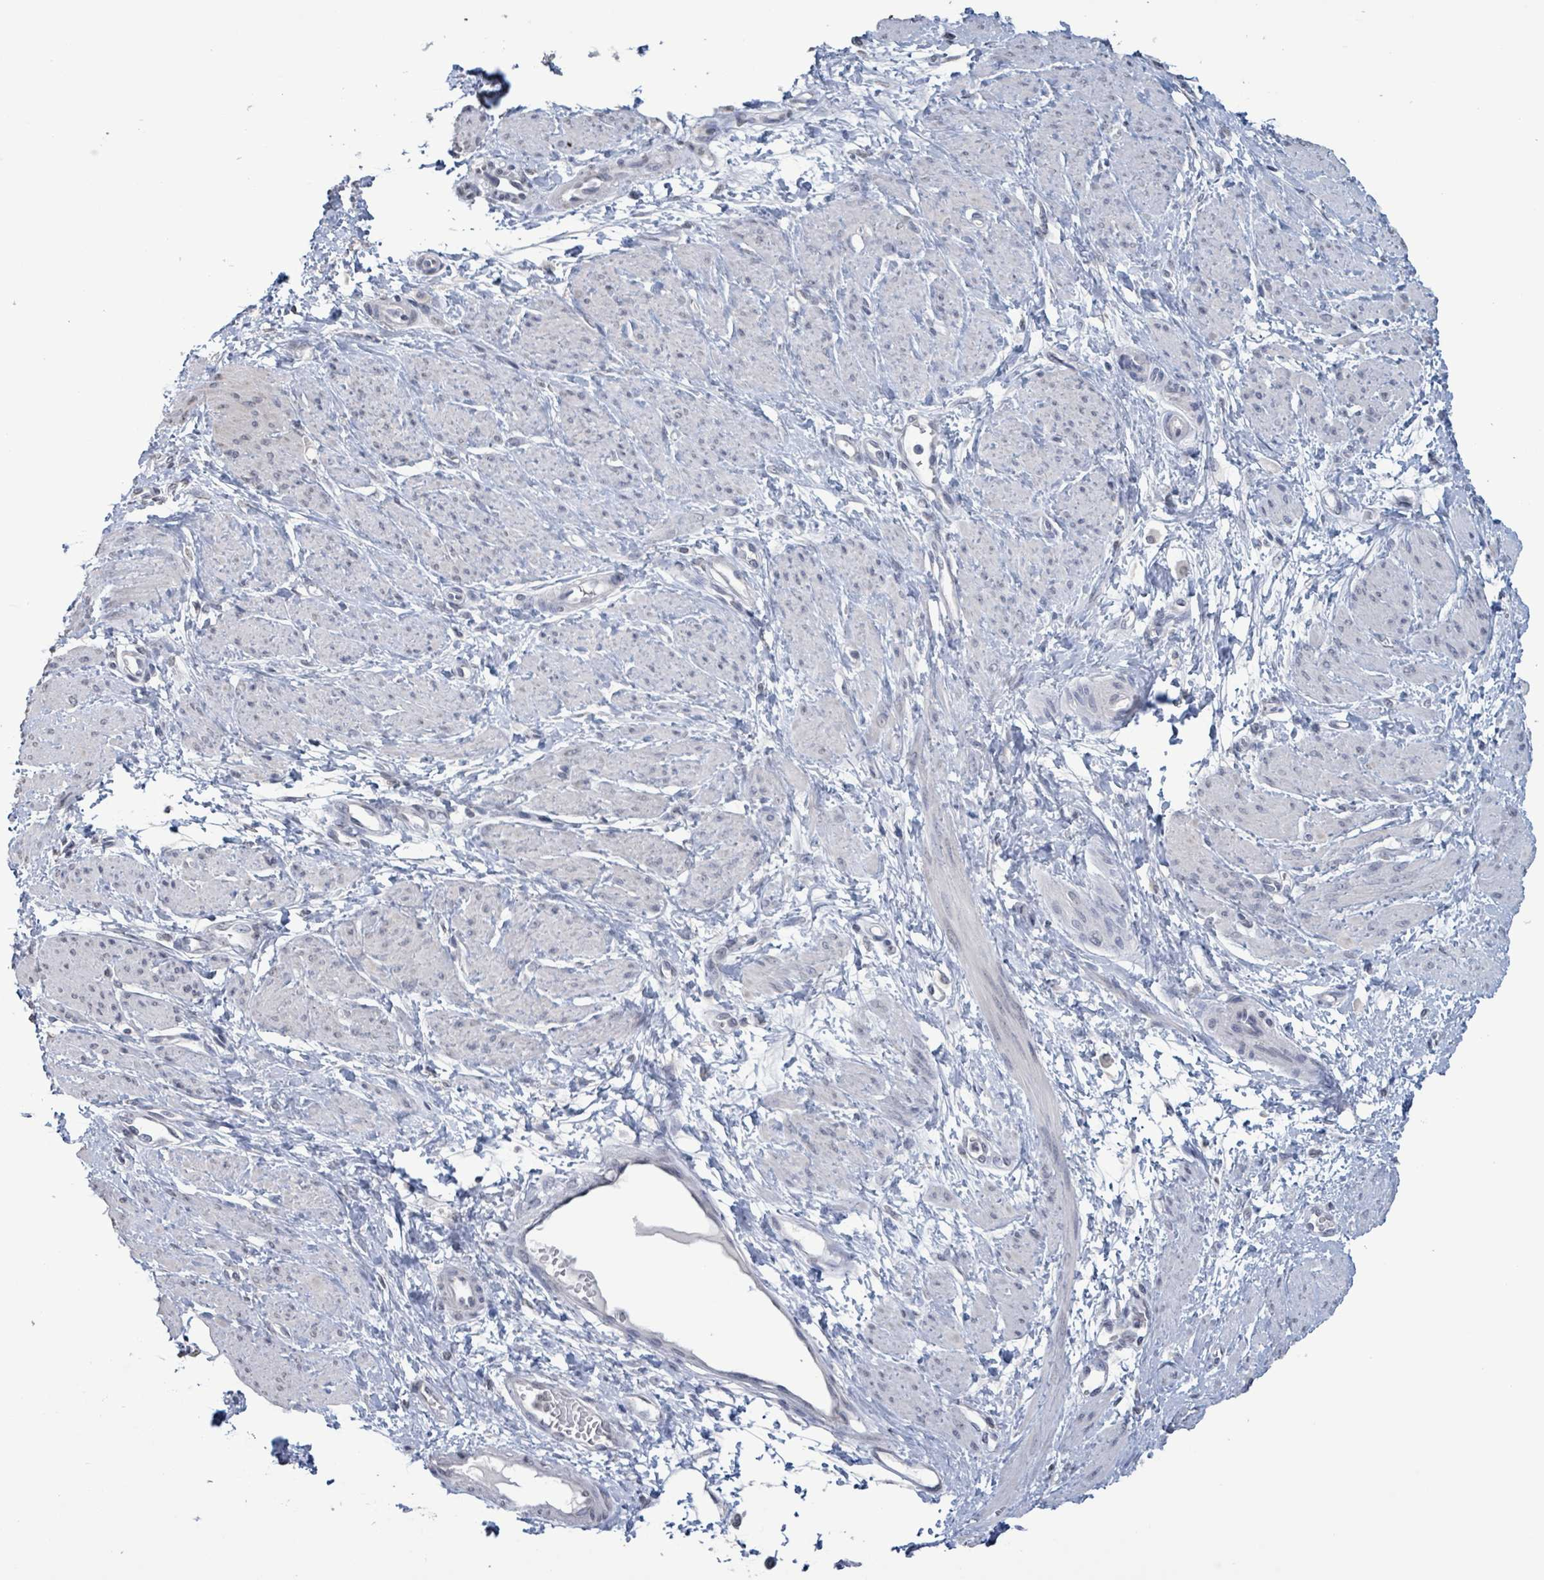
{"staining": {"intensity": "negative", "quantity": "none", "location": "none"}, "tissue": "smooth muscle", "cell_type": "Smooth muscle cells", "image_type": "normal", "snomed": [{"axis": "morphology", "description": "Normal tissue, NOS"}, {"axis": "topography", "description": "Smooth muscle"}, {"axis": "topography", "description": "Uterus"}], "caption": "Immunohistochemistry micrograph of normal smooth muscle stained for a protein (brown), which displays no positivity in smooth muscle cells. Nuclei are stained in blue.", "gene": "CA9", "patient": {"sex": "female", "age": 39}}